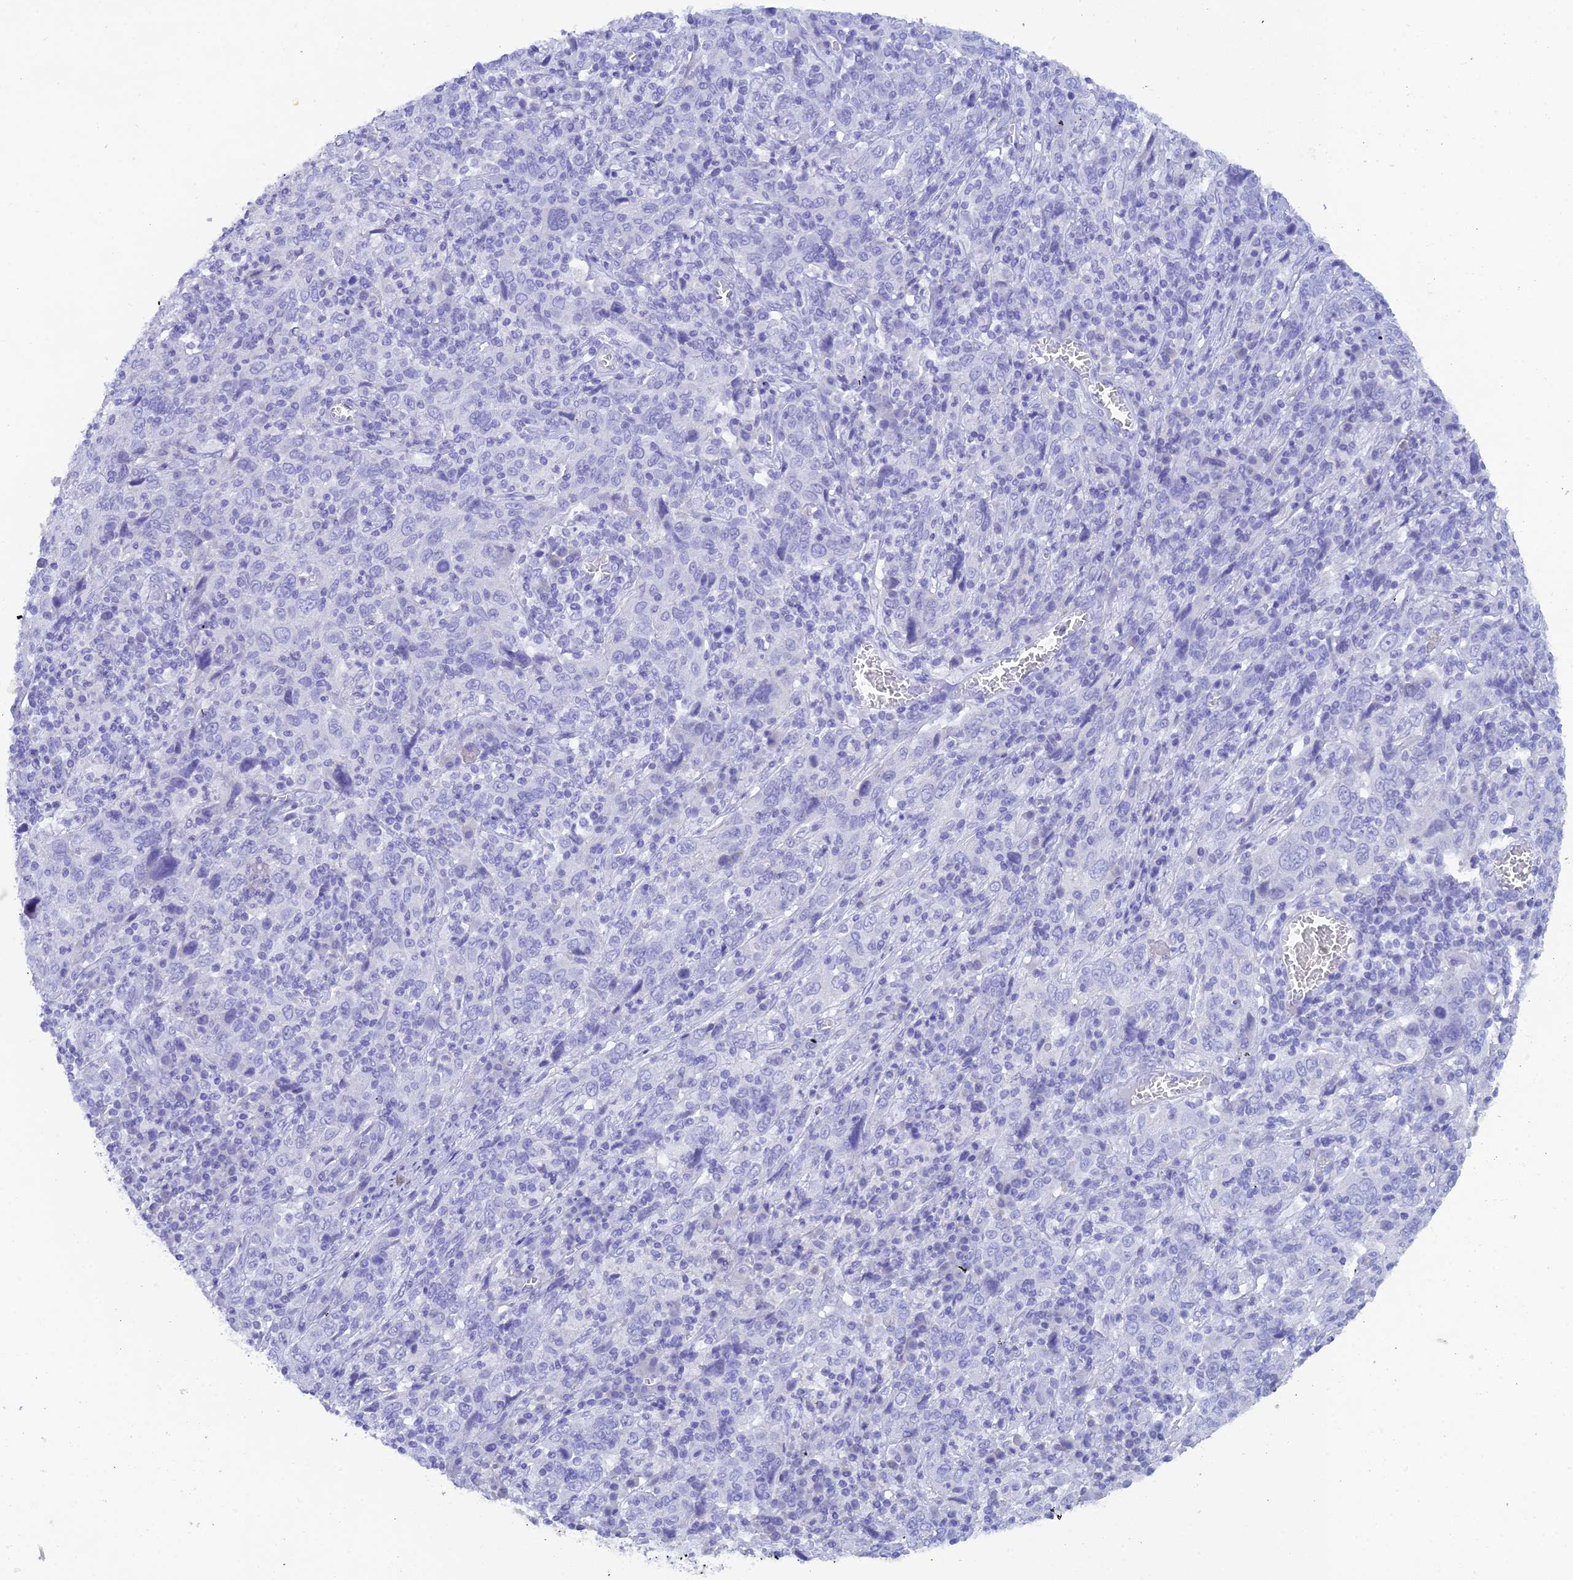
{"staining": {"intensity": "negative", "quantity": "none", "location": "none"}, "tissue": "cervical cancer", "cell_type": "Tumor cells", "image_type": "cancer", "snomed": [{"axis": "morphology", "description": "Squamous cell carcinoma, NOS"}, {"axis": "topography", "description": "Cervix"}], "caption": "This is an immunohistochemistry histopathology image of human squamous cell carcinoma (cervical). There is no staining in tumor cells.", "gene": "REG1A", "patient": {"sex": "female", "age": 46}}